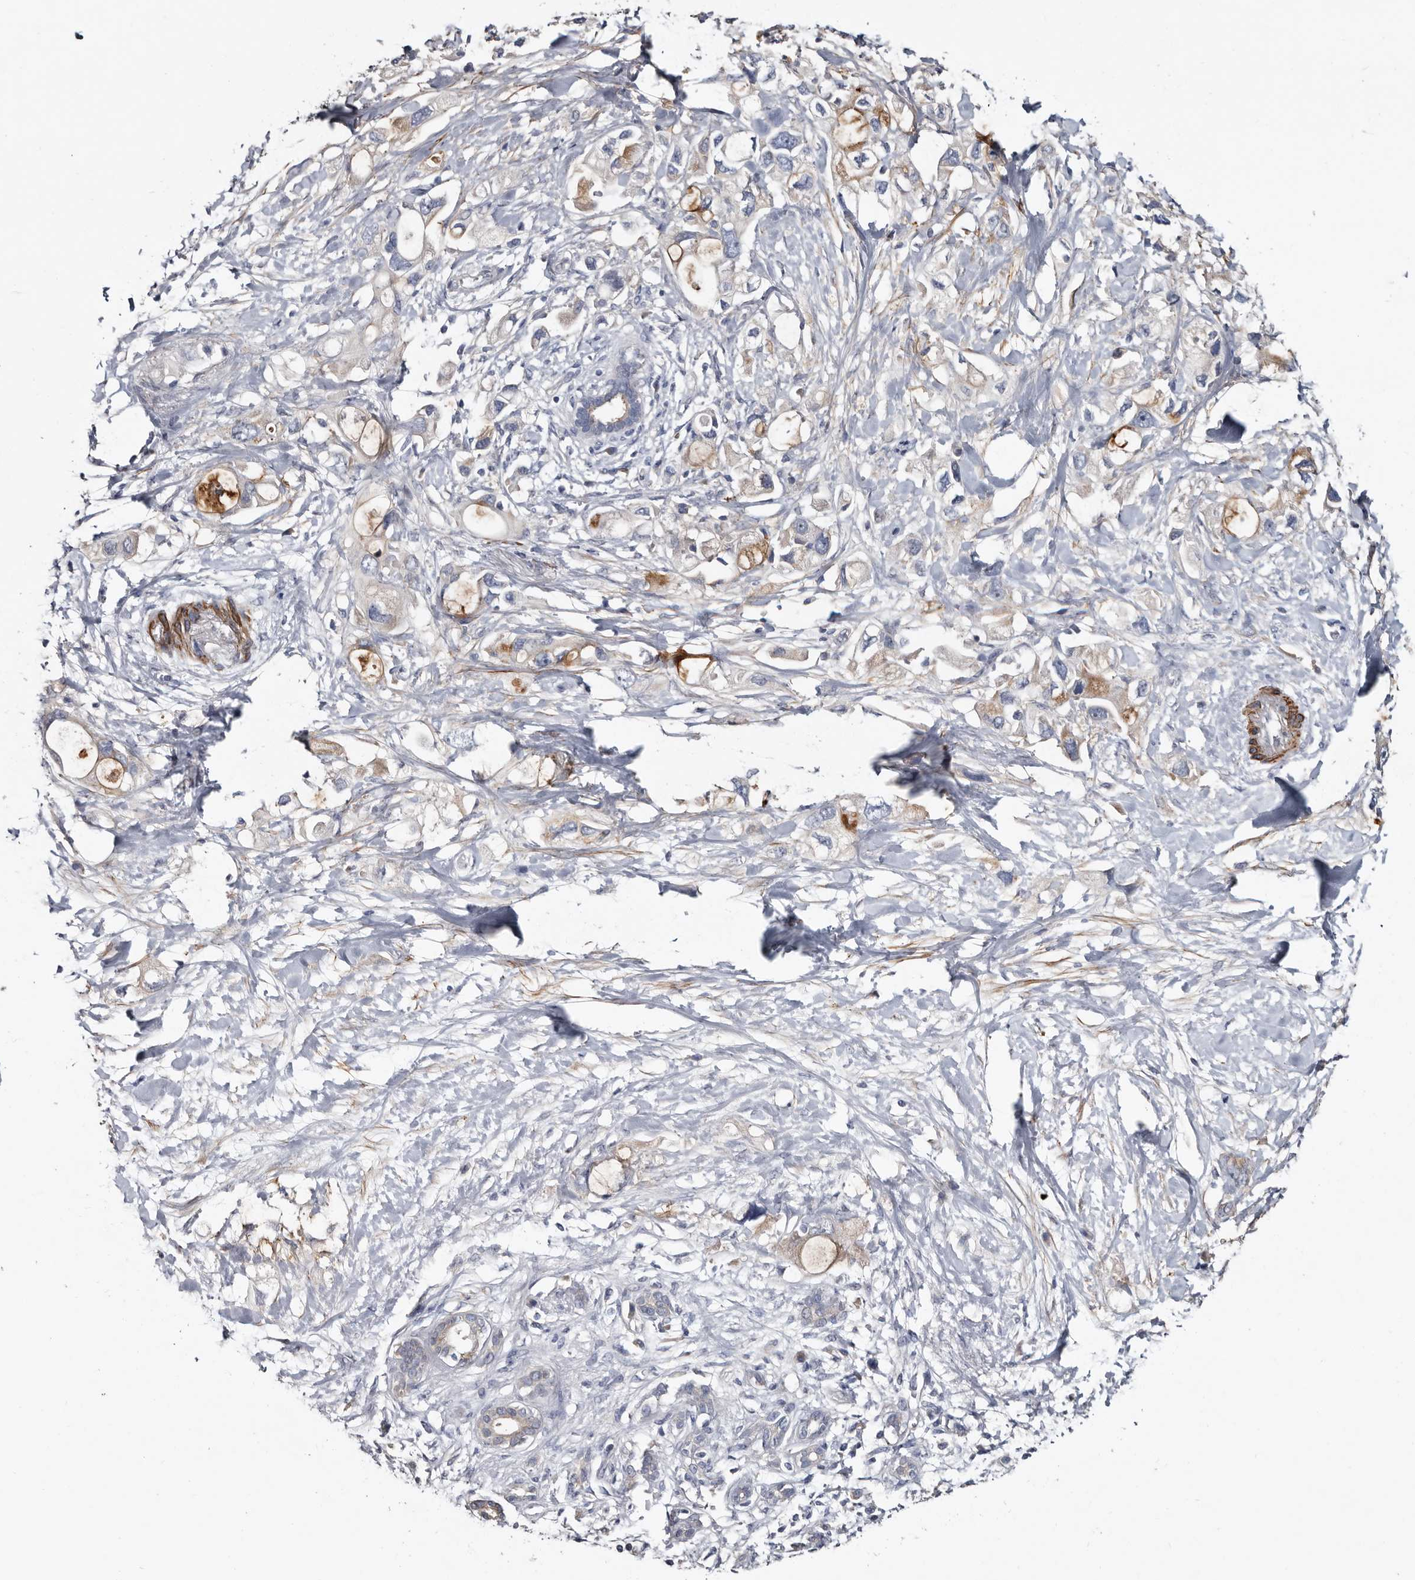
{"staining": {"intensity": "weak", "quantity": "<25%", "location": "cytoplasmic/membranous"}, "tissue": "pancreatic cancer", "cell_type": "Tumor cells", "image_type": "cancer", "snomed": [{"axis": "morphology", "description": "Adenocarcinoma, NOS"}, {"axis": "topography", "description": "Pancreas"}], "caption": "Tumor cells are negative for brown protein staining in pancreatic cancer (adenocarcinoma).", "gene": "IARS1", "patient": {"sex": "female", "age": 56}}